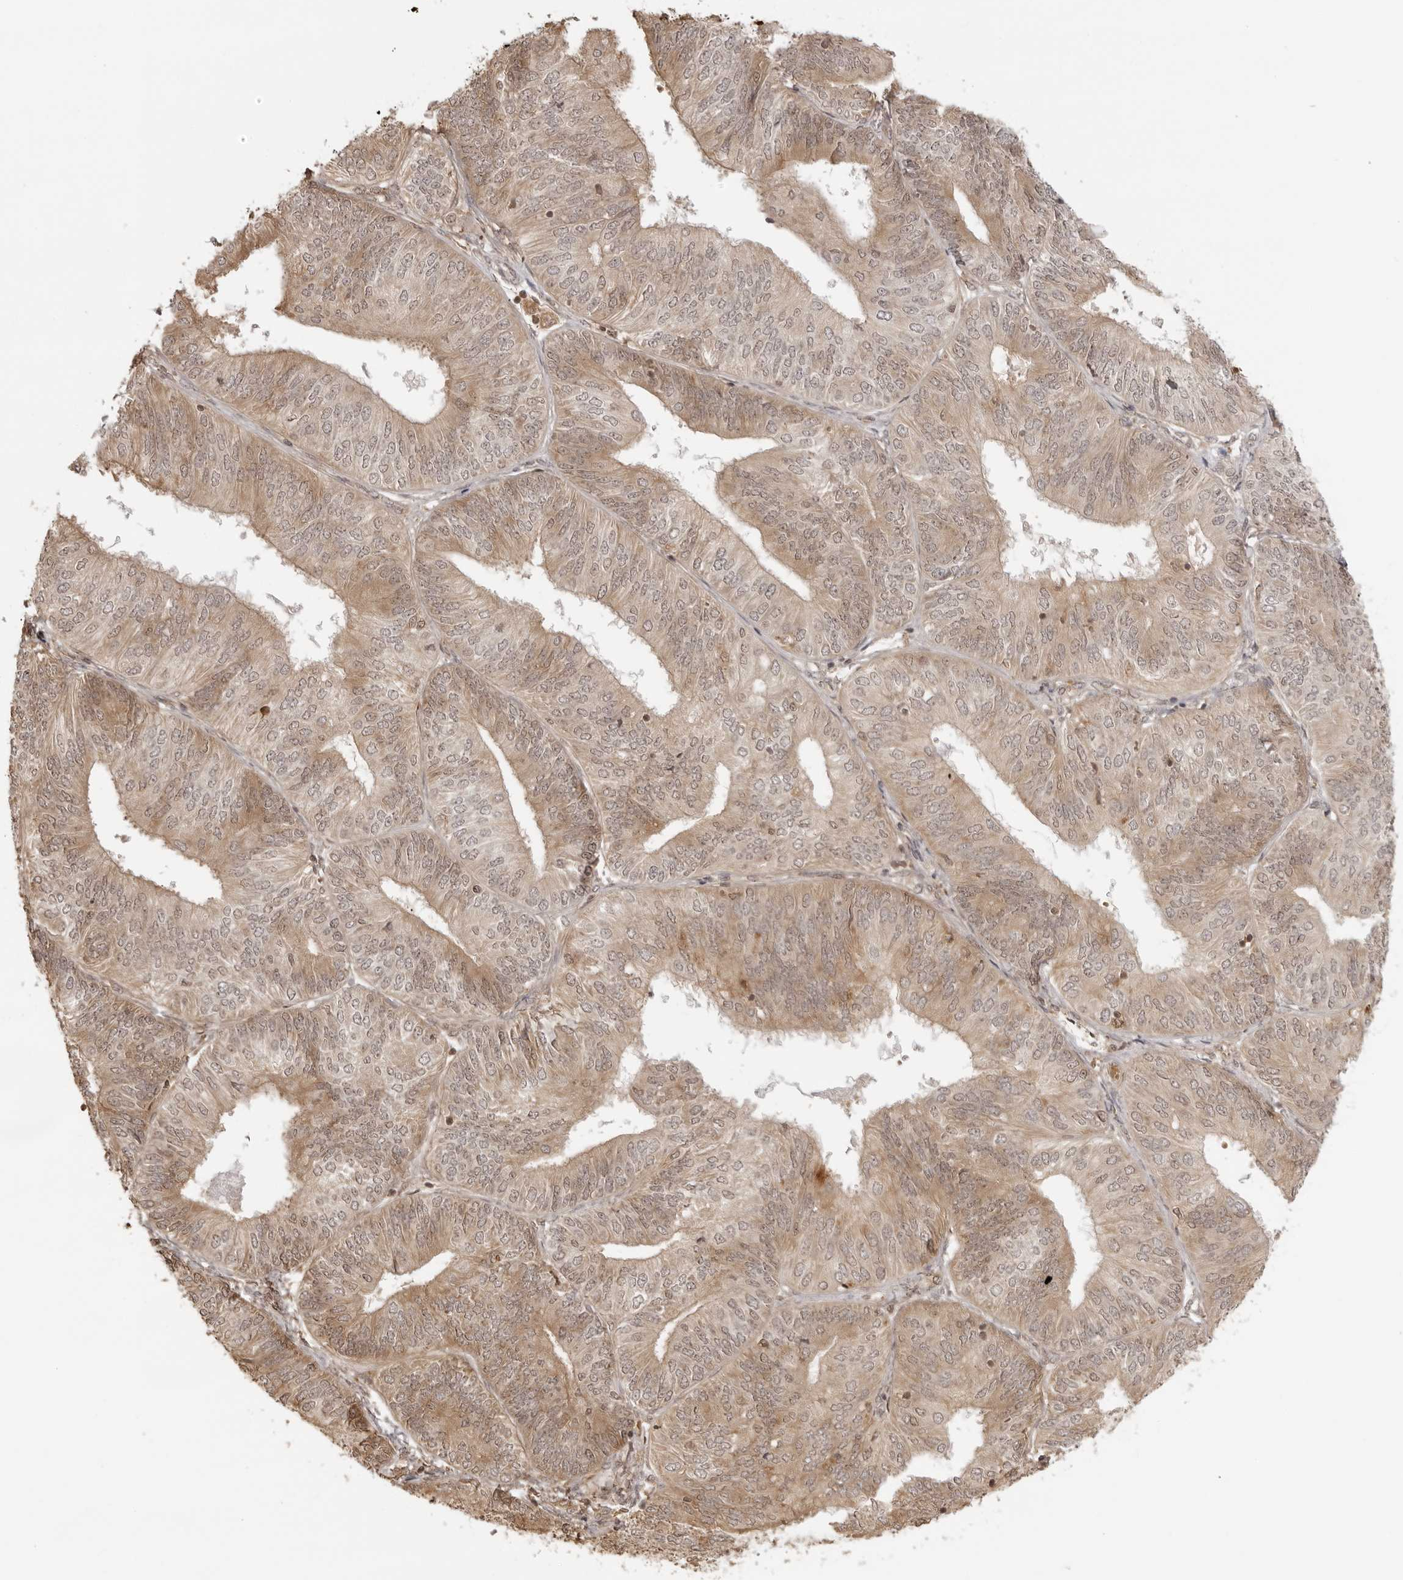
{"staining": {"intensity": "moderate", "quantity": "25%-75%", "location": "cytoplasmic/membranous"}, "tissue": "endometrial cancer", "cell_type": "Tumor cells", "image_type": "cancer", "snomed": [{"axis": "morphology", "description": "Adenocarcinoma, NOS"}, {"axis": "topography", "description": "Endometrium"}], "caption": "Moderate cytoplasmic/membranous protein expression is identified in approximately 25%-75% of tumor cells in endometrial cancer (adenocarcinoma).", "gene": "IKBKE", "patient": {"sex": "female", "age": 58}}